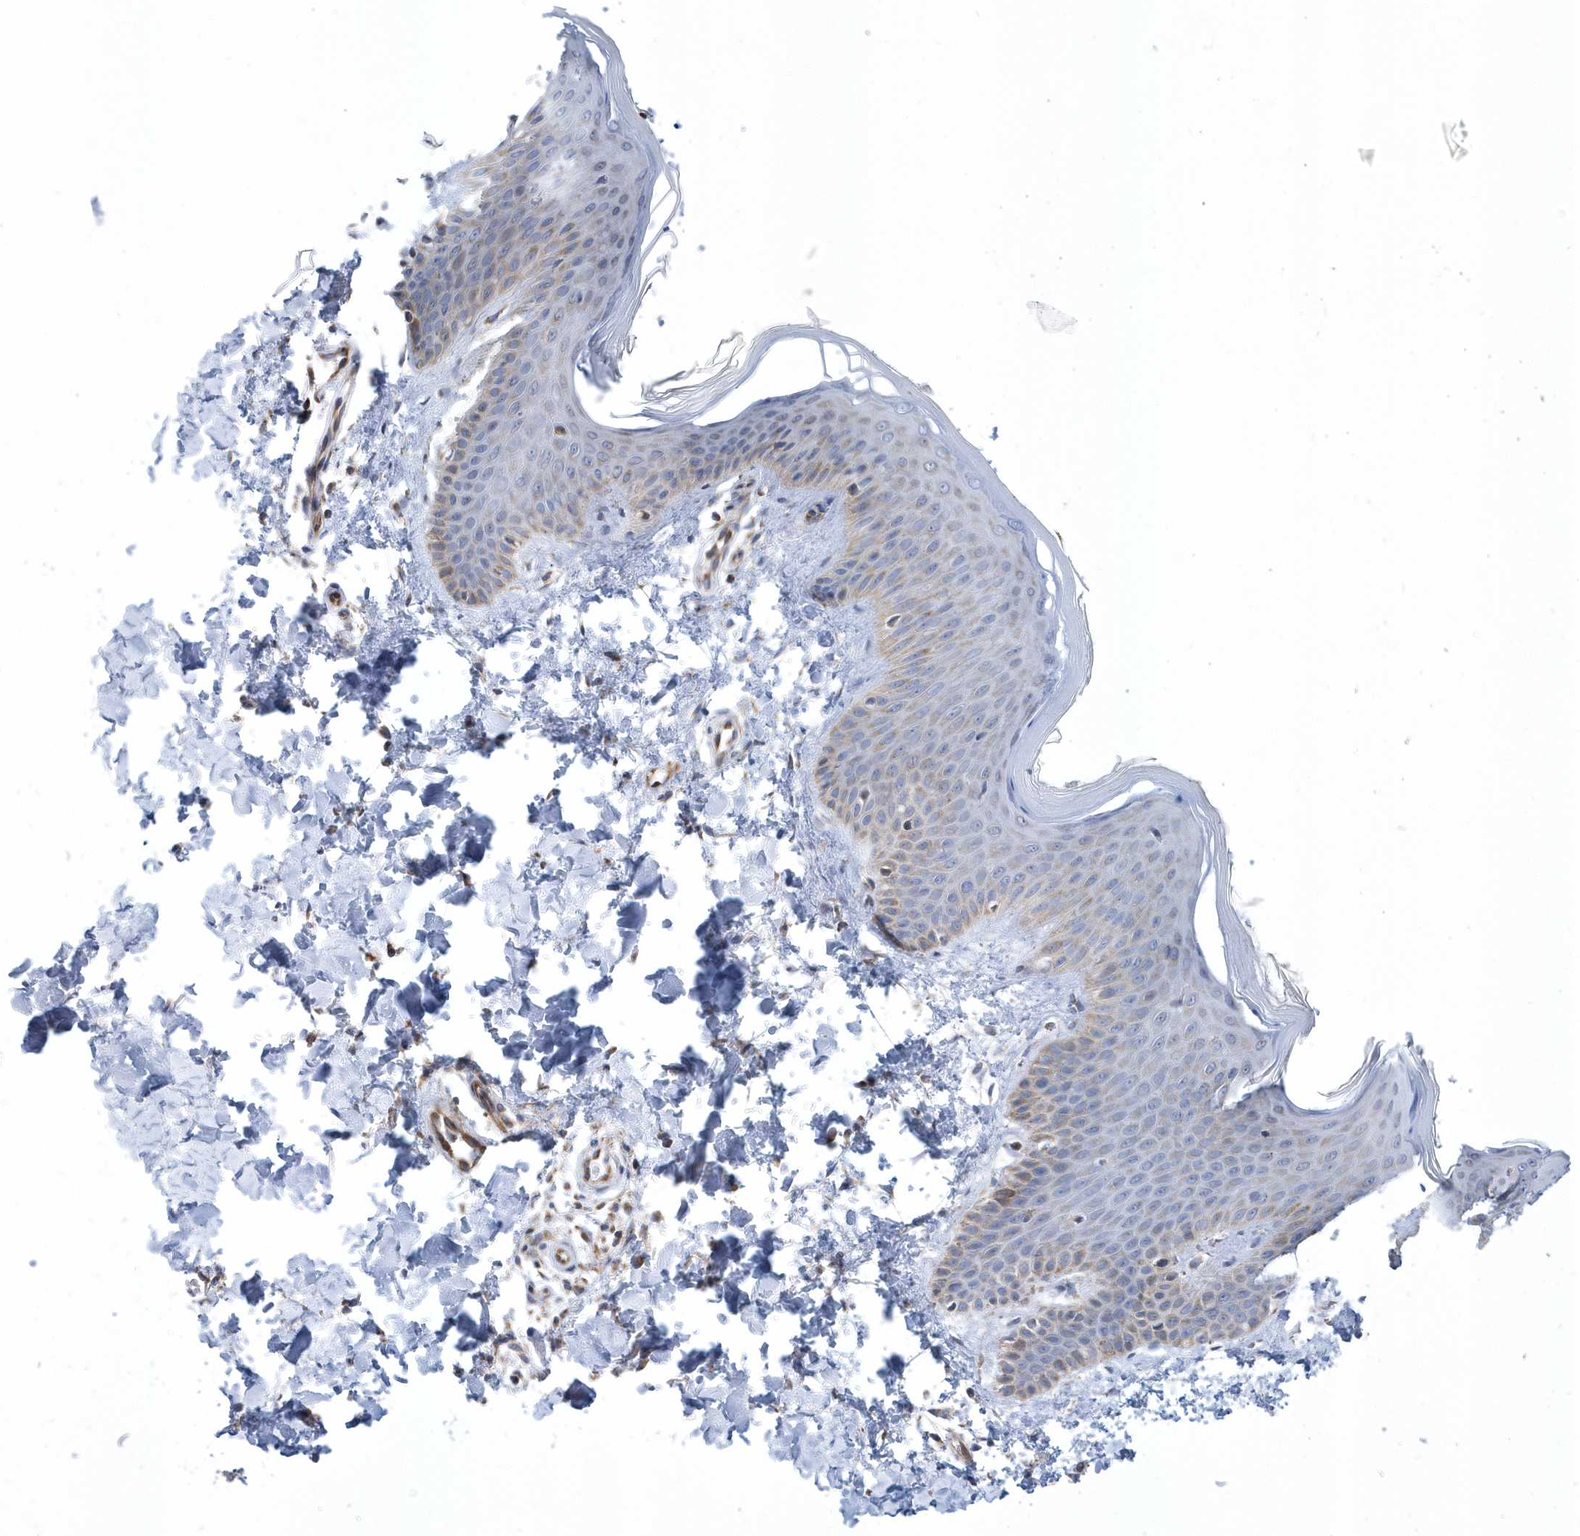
{"staining": {"intensity": "weak", "quantity": "25%-75%", "location": "cytoplasmic/membranous"}, "tissue": "skin", "cell_type": "Fibroblasts", "image_type": "normal", "snomed": [{"axis": "morphology", "description": "Normal tissue, NOS"}, {"axis": "topography", "description": "Skin"}], "caption": "Weak cytoplasmic/membranous expression is identified in about 25%-75% of fibroblasts in unremarkable skin.", "gene": "VWA5B2", "patient": {"sex": "male", "age": 36}}